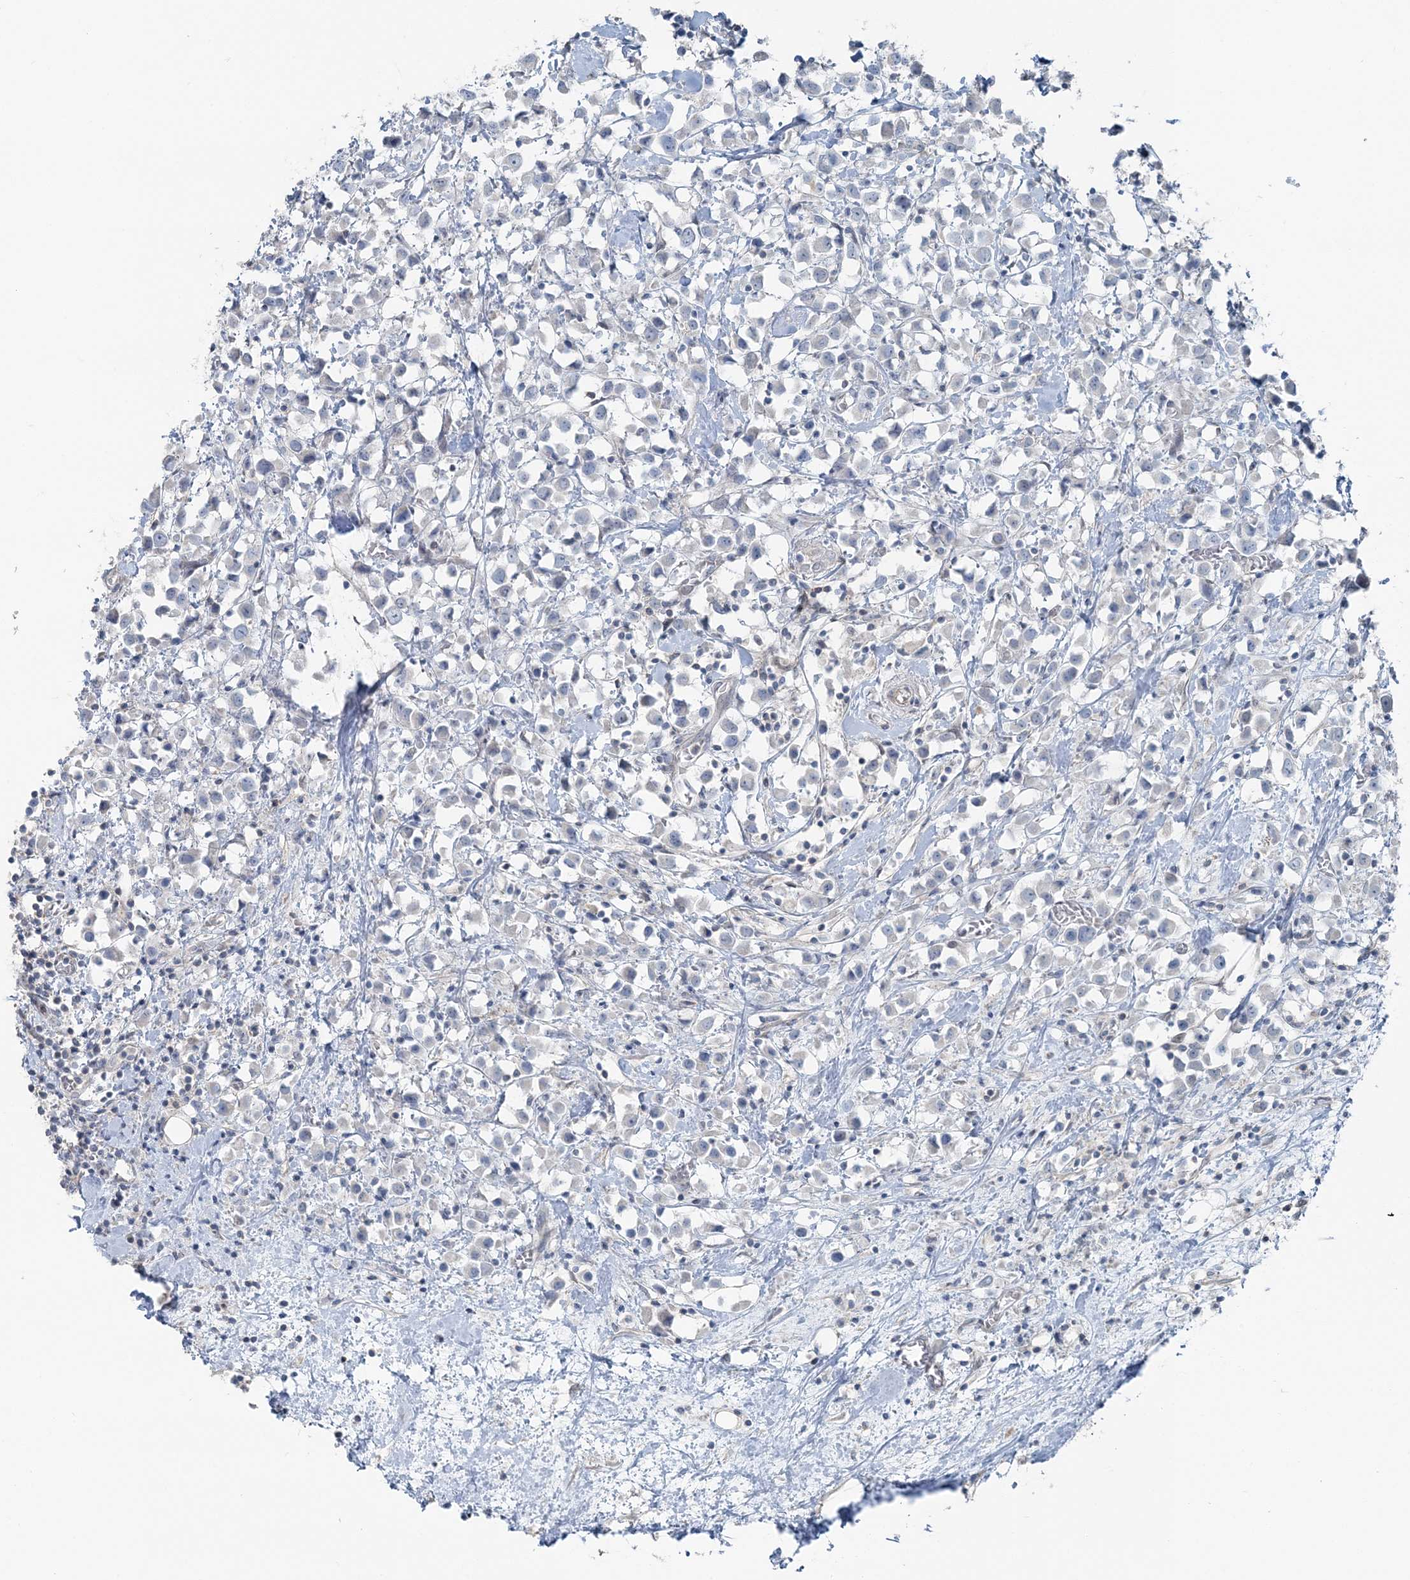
{"staining": {"intensity": "negative", "quantity": "none", "location": "none"}, "tissue": "breast cancer", "cell_type": "Tumor cells", "image_type": "cancer", "snomed": [{"axis": "morphology", "description": "Duct carcinoma"}, {"axis": "topography", "description": "Breast"}], "caption": "Immunohistochemistry micrograph of neoplastic tissue: human invasive ductal carcinoma (breast) stained with DAB (3,3'-diaminobenzidine) displays no significant protein staining in tumor cells.", "gene": "FBXL17", "patient": {"sex": "female", "age": 61}}